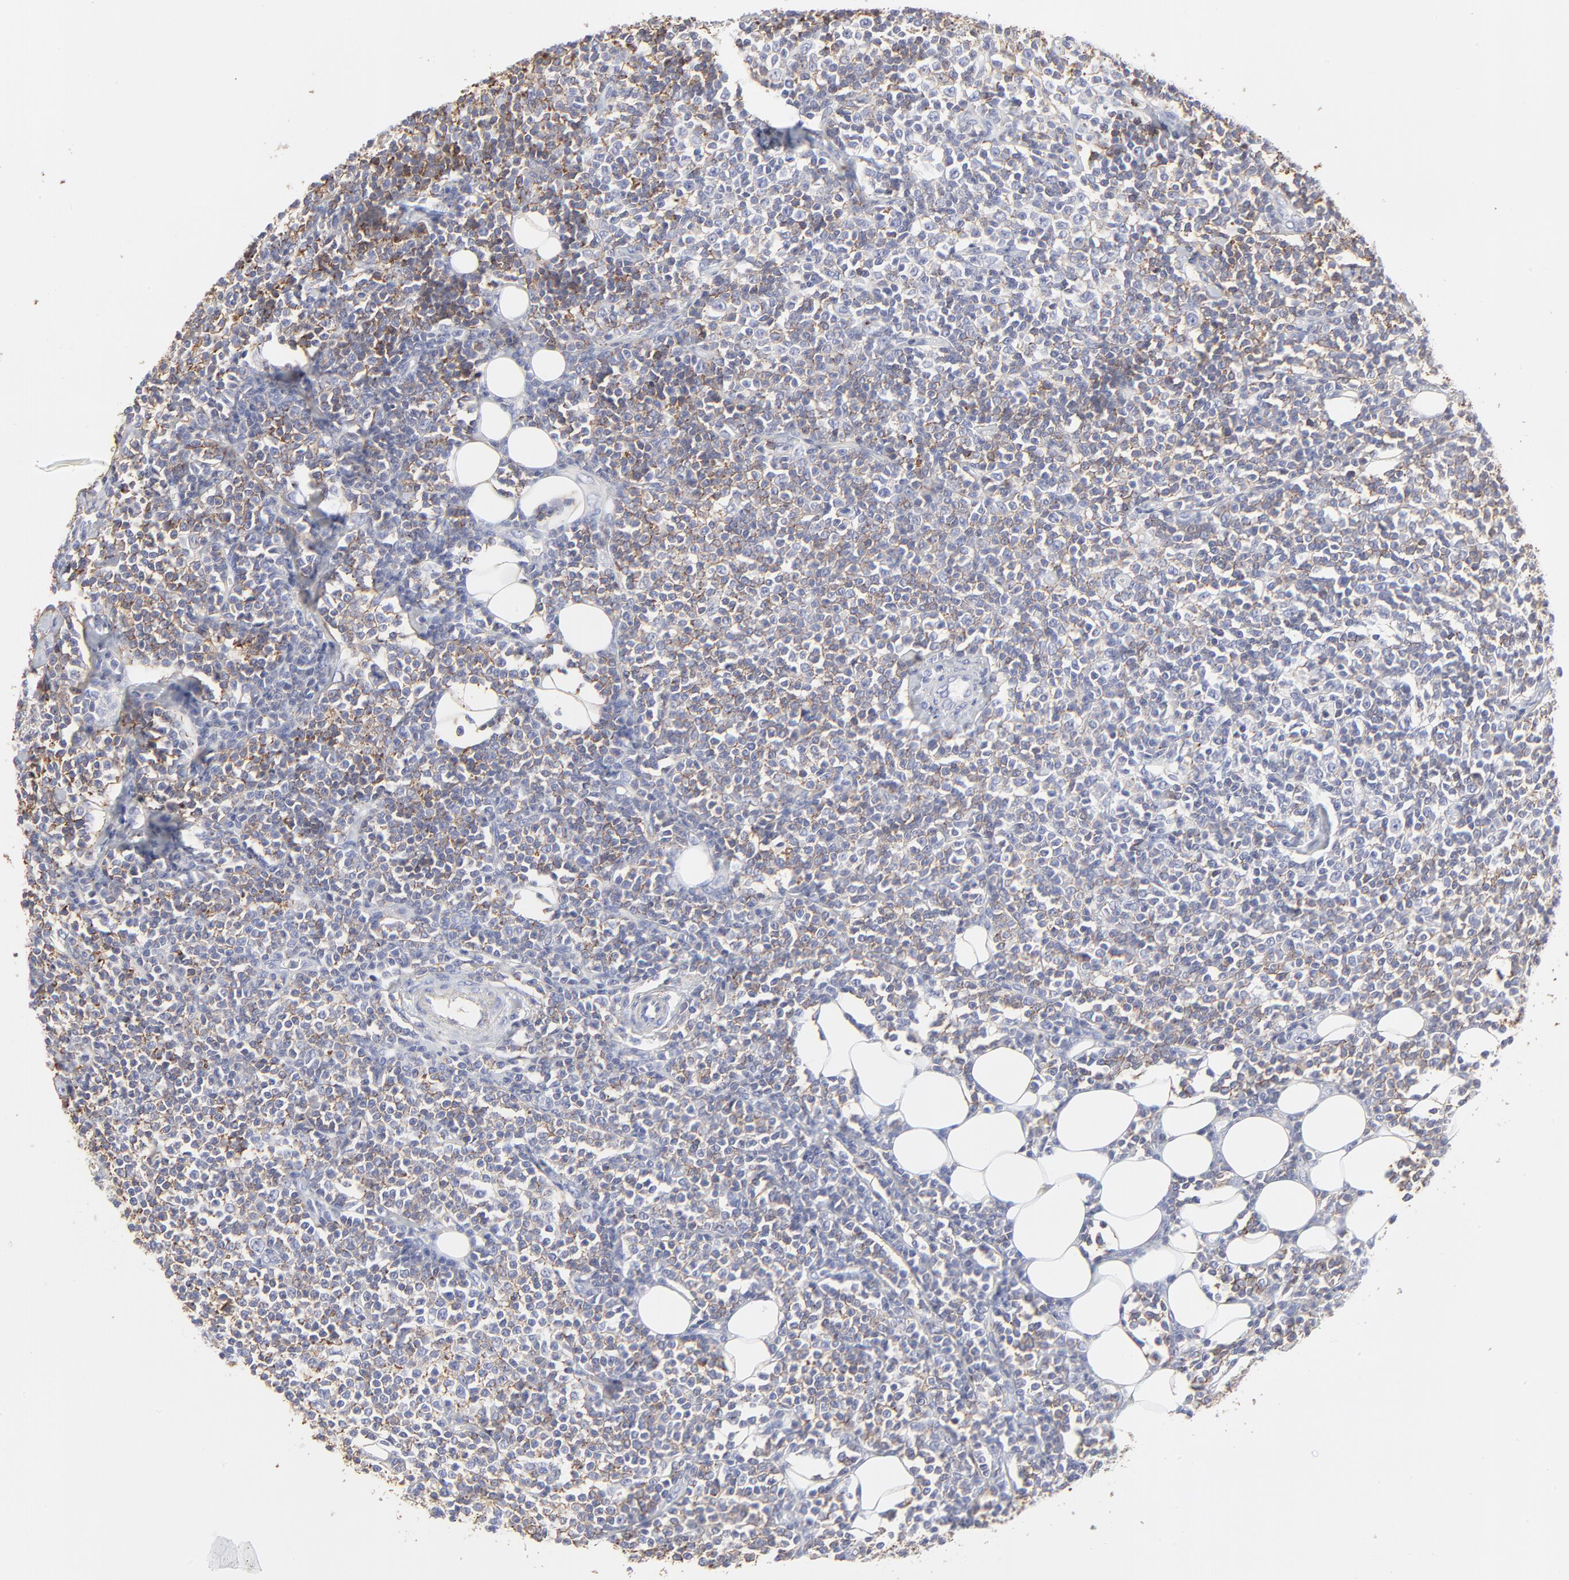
{"staining": {"intensity": "moderate", "quantity": "25%-75%", "location": "cytoplasmic/membranous"}, "tissue": "lymphoma", "cell_type": "Tumor cells", "image_type": "cancer", "snomed": [{"axis": "morphology", "description": "Malignant lymphoma, non-Hodgkin's type, Low grade"}, {"axis": "topography", "description": "Soft tissue"}], "caption": "Immunohistochemical staining of human low-grade malignant lymphoma, non-Hodgkin's type demonstrates medium levels of moderate cytoplasmic/membranous positivity in about 25%-75% of tumor cells. The protein of interest is shown in brown color, while the nuclei are stained blue.", "gene": "ANXA6", "patient": {"sex": "male", "age": 92}}